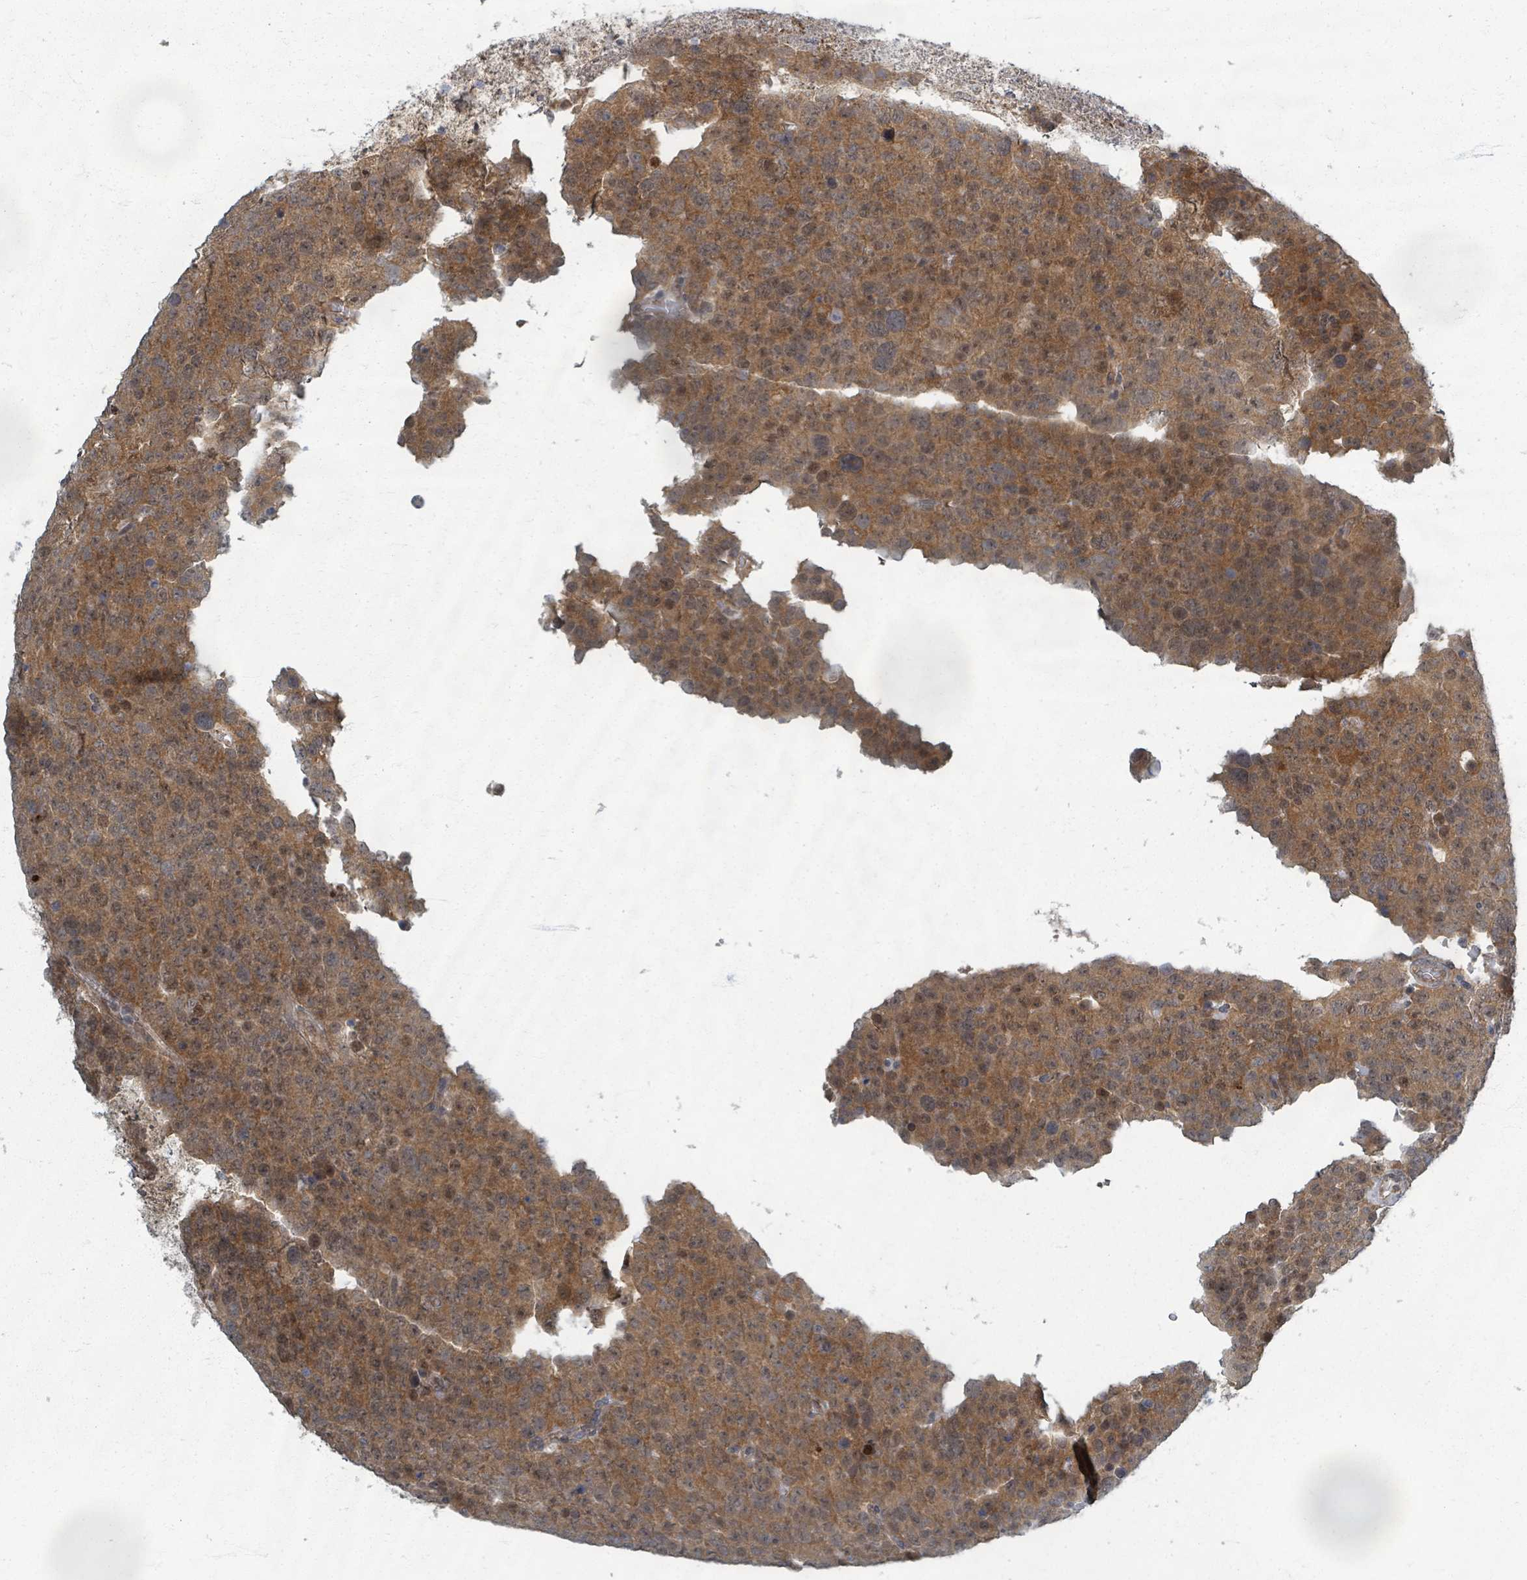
{"staining": {"intensity": "moderate", "quantity": ">75%", "location": "cytoplasmic/membranous,nuclear"}, "tissue": "testis cancer", "cell_type": "Tumor cells", "image_type": "cancer", "snomed": [{"axis": "morphology", "description": "Seminoma, NOS"}, {"axis": "topography", "description": "Testis"}], "caption": "Brown immunohistochemical staining in human seminoma (testis) displays moderate cytoplasmic/membranous and nuclear positivity in about >75% of tumor cells. (Stains: DAB in brown, nuclei in blue, Microscopy: brightfield microscopy at high magnification).", "gene": "INTS15", "patient": {"sex": "male", "age": 71}}